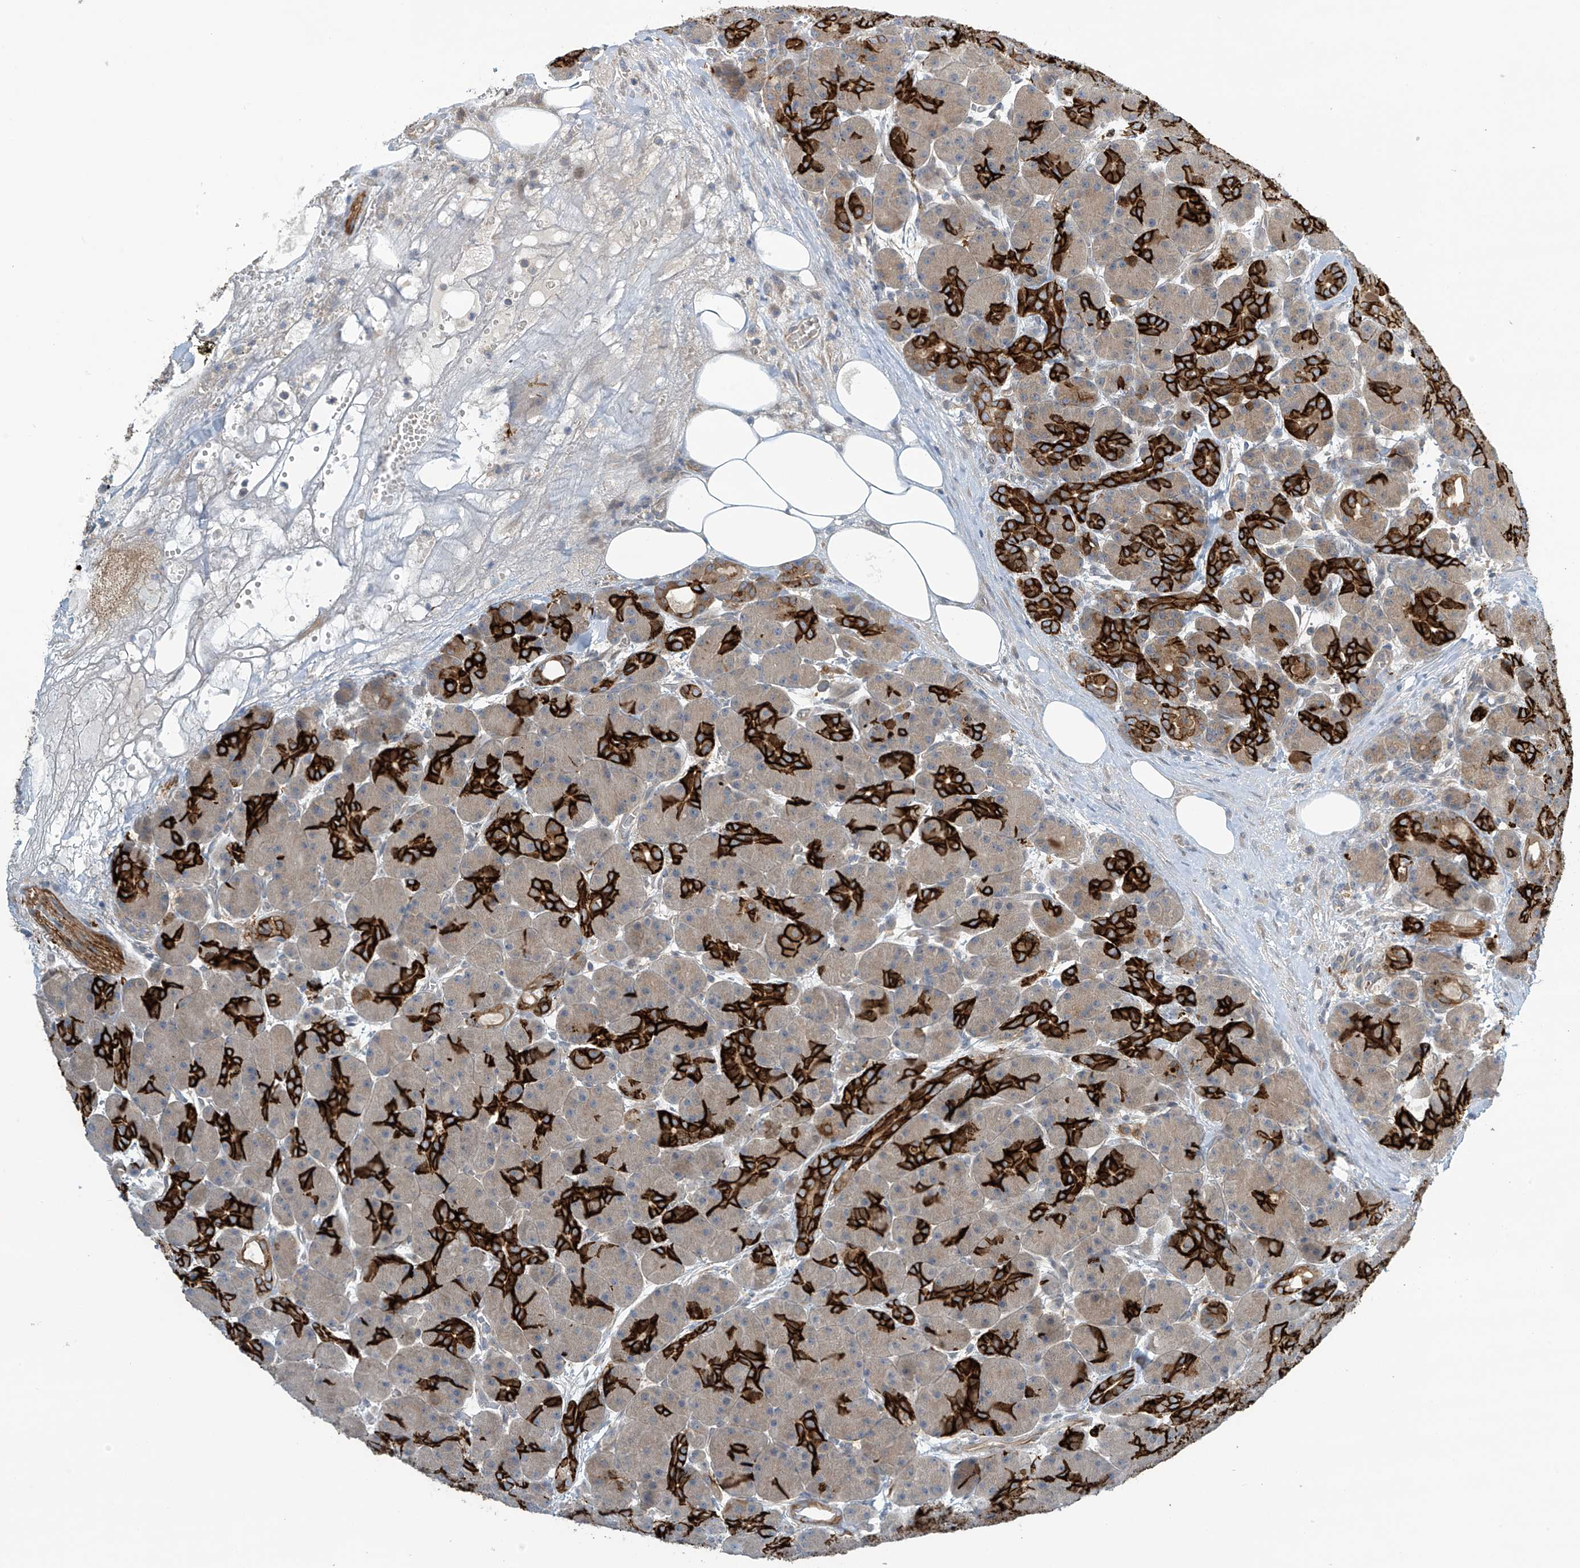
{"staining": {"intensity": "strong", "quantity": "25%-75%", "location": "cytoplasmic/membranous"}, "tissue": "pancreas", "cell_type": "Exocrine glandular cells", "image_type": "normal", "snomed": [{"axis": "morphology", "description": "Normal tissue, NOS"}, {"axis": "topography", "description": "Pancreas"}], "caption": "Immunohistochemical staining of benign human pancreas exhibits strong cytoplasmic/membranous protein expression in about 25%-75% of exocrine glandular cells. (IHC, brightfield microscopy, high magnification).", "gene": "FSD1L", "patient": {"sex": "male", "age": 63}}